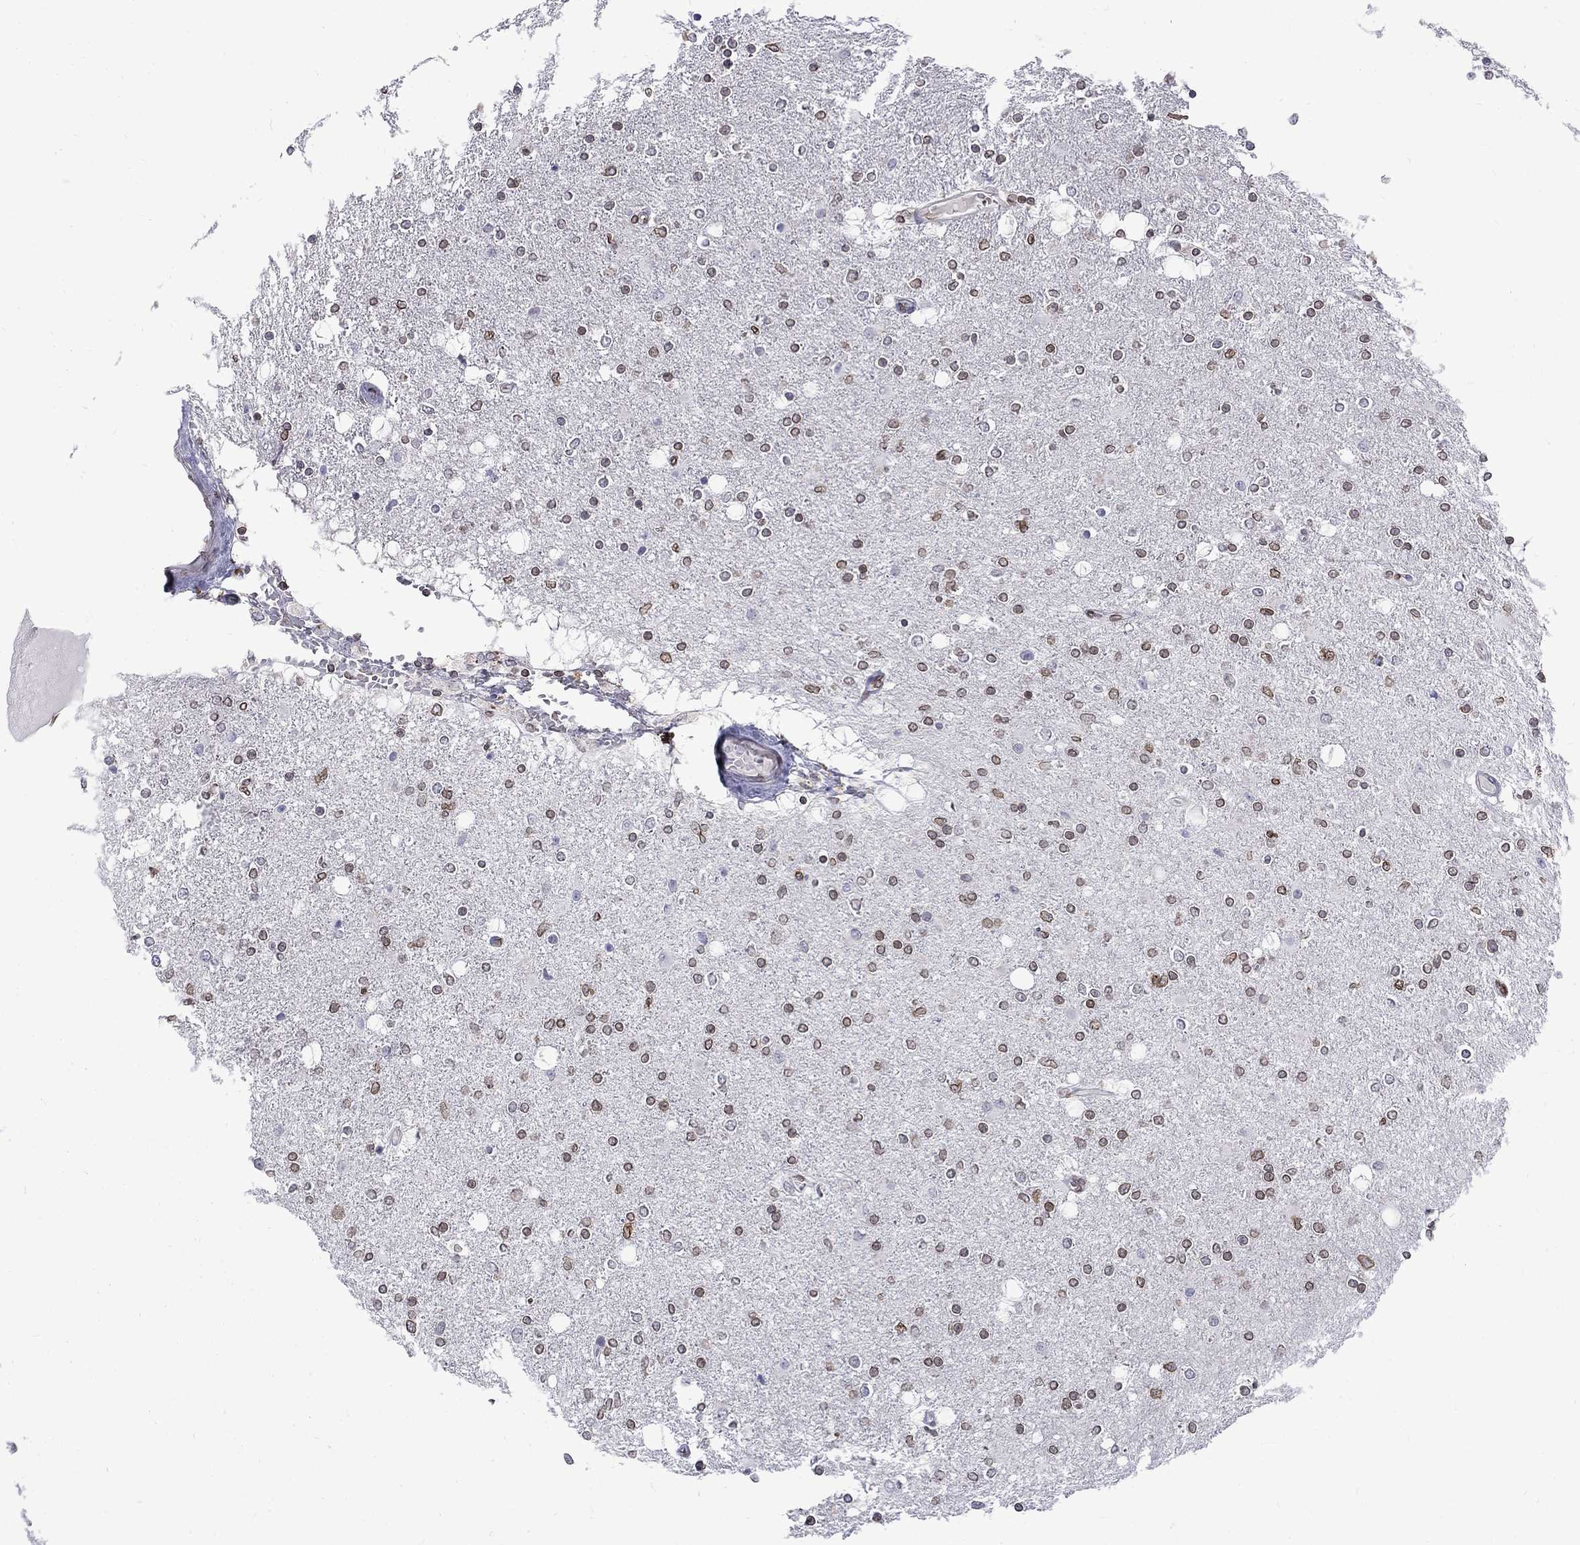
{"staining": {"intensity": "moderate", "quantity": ">75%", "location": "cytoplasmic/membranous,nuclear"}, "tissue": "glioma", "cell_type": "Tumor cells", "image_type": "cancer", "snomed": [{"axis": "morphology", "description": "Glioma, malignant, High grade"}, {"axis": "topography", "description": "Cerebral cortex"}], "caption": "Immunohistochemical staining of human malignant high-grade glioma shows medium levels of moderate cytoplasmic/membranous and nuclear protein positivity in about >75% of tumor cells.", "gene": "SLA", "patient": {"sex": "male", "age": 70}}